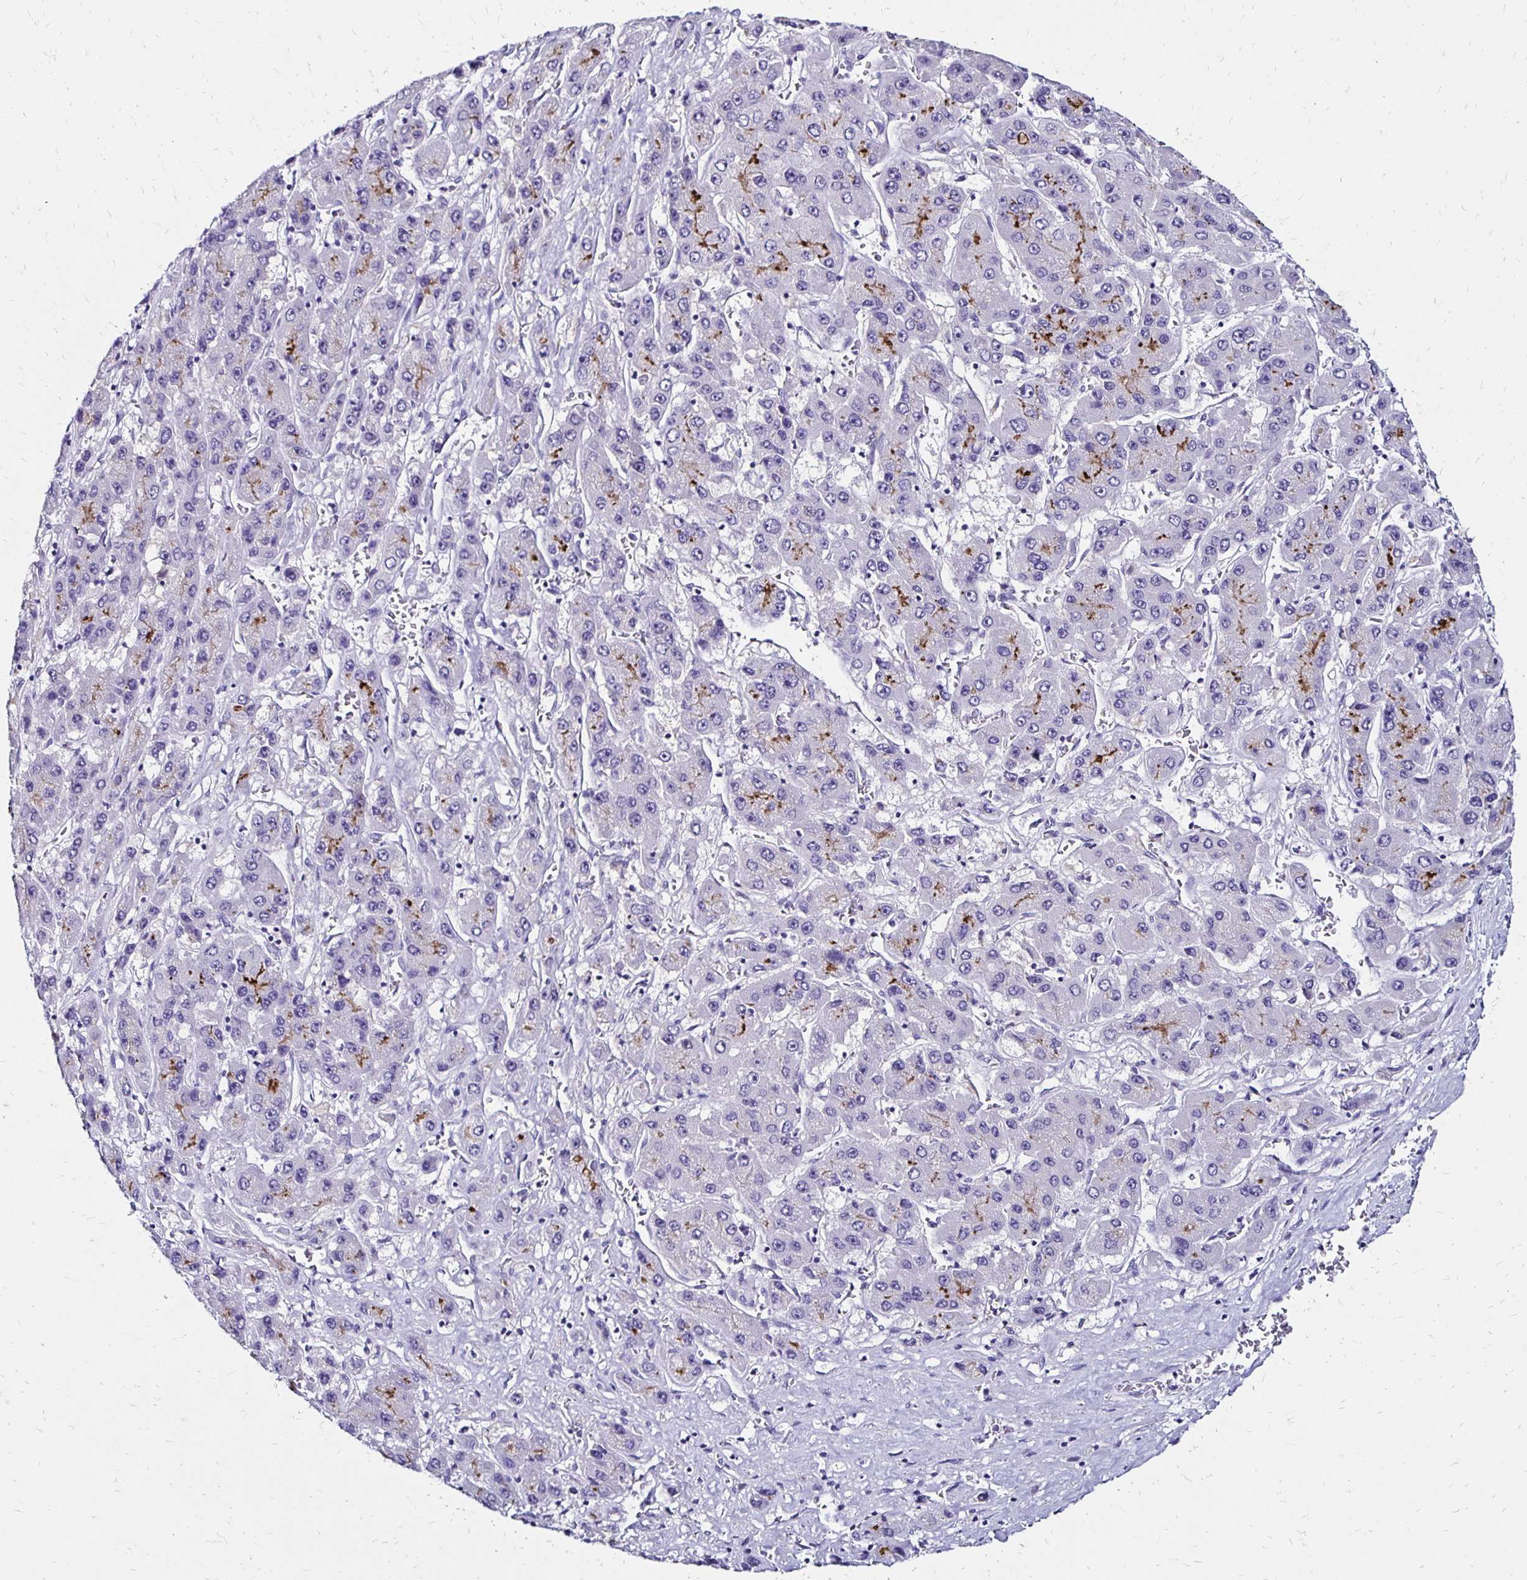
{"staining": {"intensity": "negative", "quantity": "none", "location": "none"}, "tissue": "liver cancer", "cell_type": "Tumor cells", "image_type": "cancer", "snomed": [{"axis": "morphology", "description": "Carcinoma, Hepatocellular, NOS"}, {"axis": "topography", "description": "Liver"}], "caption": "This is an immunohistochemistry (IHC) micrograph of liver hepatocellular carcinoma. There is no positivity in tumor cells.", "gene": "KCNT1", "patient": {"sex": "female", "age": 61}}